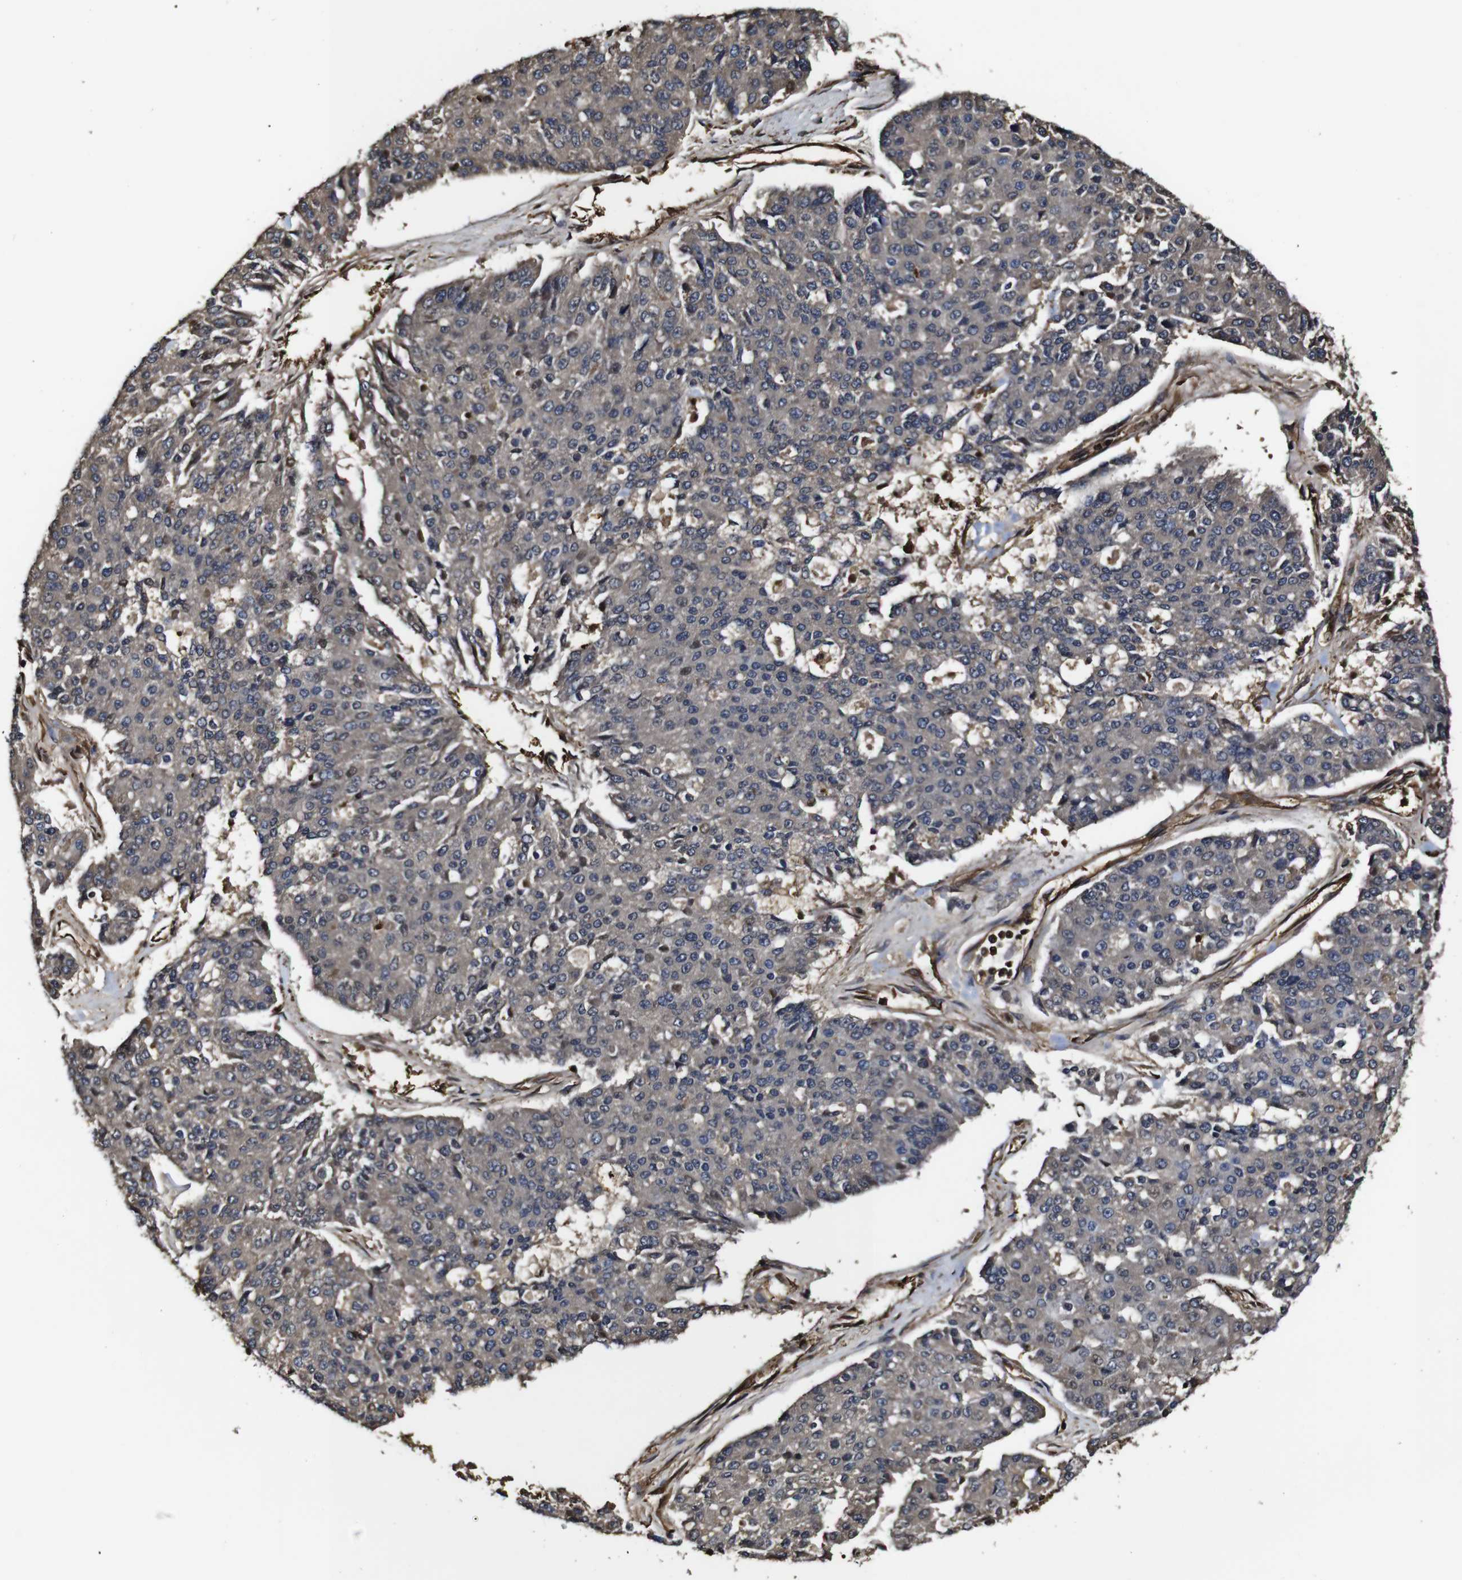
{"staining": {"intensity": "weak", "quantity": ">75%", "location": "cytoplasmic/membranous"}, "tissue": "pancreatic cancer", "cell_type": "Tumor cells", "image_type": "cancer", "snomed": [{"axis": "morphology", "description": "Adenocarcinoma, NOS"}, {"axis": "topography", "description": "Pancreas"}], "caption": "DAB (3,3'-diaminobenzidine) immunohistochemical staining of human pancreatic adenocarcinoma demonstrates weak cytoplasmic/membranous protein staining in about >75% of tumor cells.", "gene": "MSN", "patient": {"sex": "male", "age": 50}}